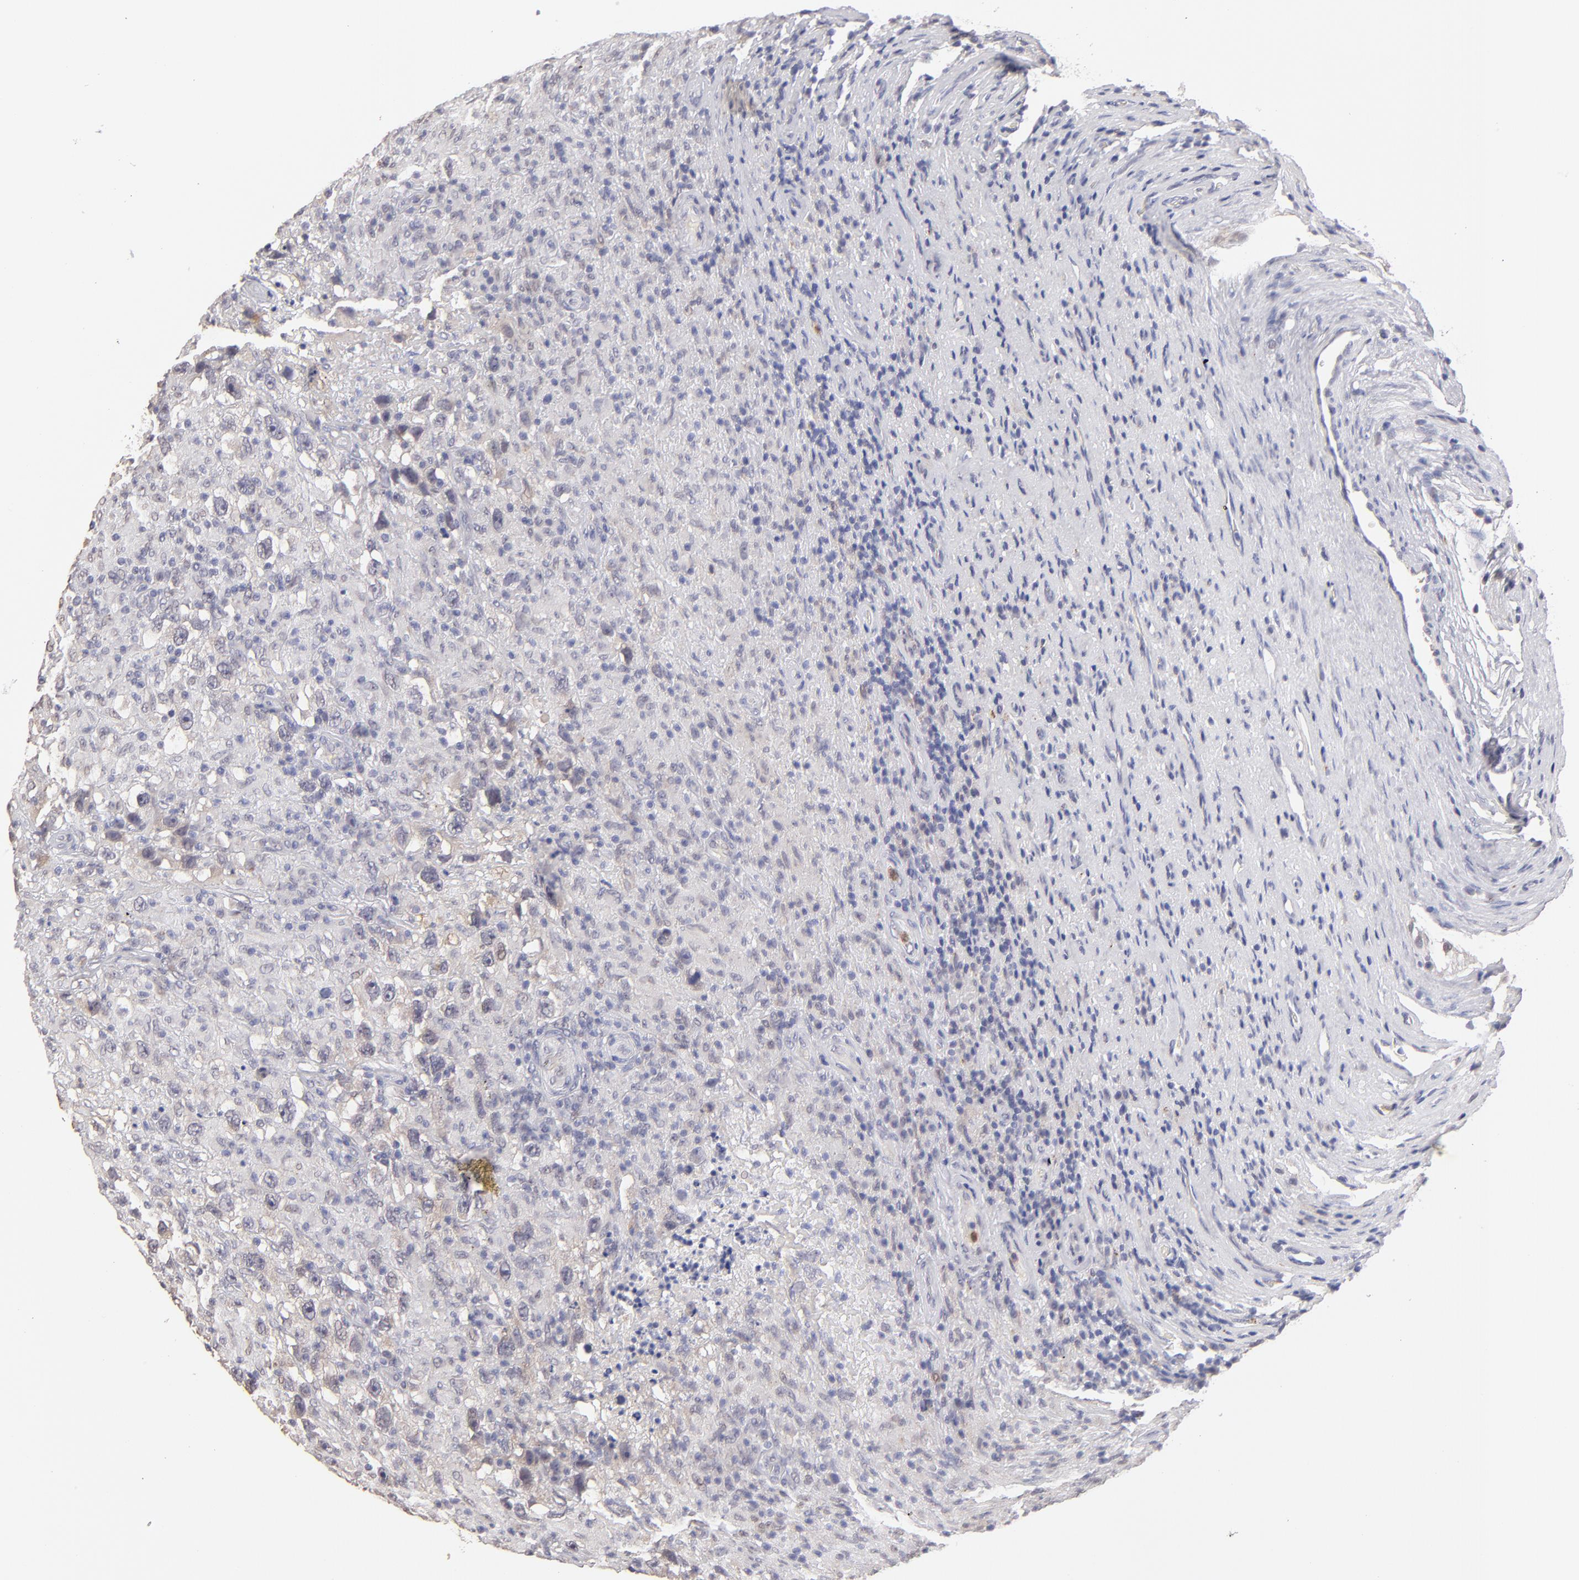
{"staining": {"intensity": "moderate", "quantity": "<25%", "location": "nuclear"}, "tissue": "testis cancer", "cell_type": "Tumor cells", "image_type": "cancer", "snomed": [{"axis": "morphology", "description": "Seminoma, NOS"}, {"axis": "topography", "description": "Testis"}], "caption": "Protein expression analysis of human testis seminoma reveals moderate nuclear staining in about <25% of tumor cells. (Brightfield microscopy of DAB IHC at high magnification).", "gene": "MGAM", "patient": {"sex": "male", "age": 34}}